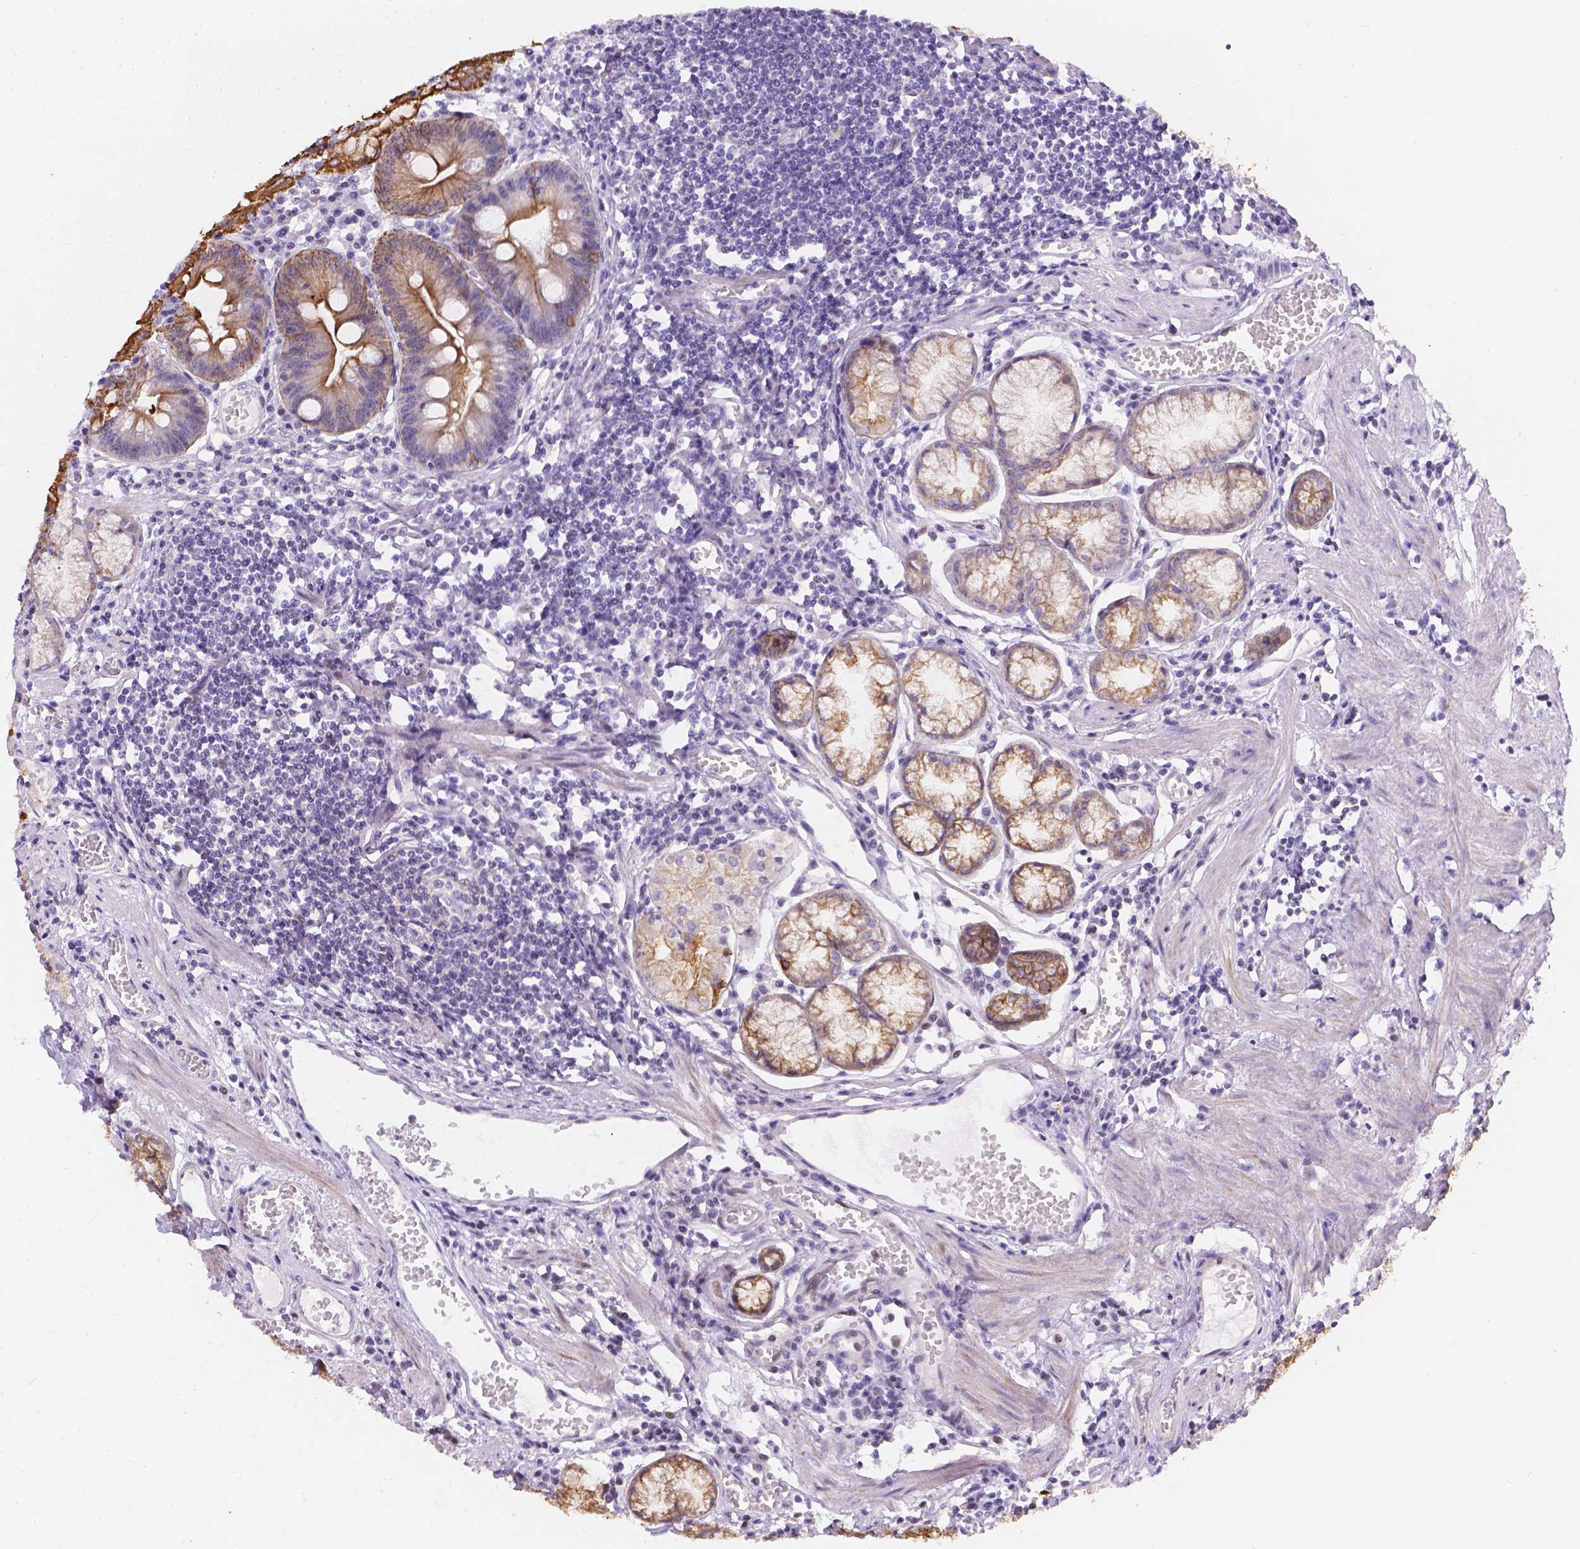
{"staining": {"intensity": "strong", "quantity": "25%-75%", "location": "cytoplasmic/membranous"}, "tissue": "stomach", "cell_type": "Glandular cells", "image_type": "normal", "snomed": [{"axis": "morphology", "description": "Normal tissue, NOS"}, {"axis": "topography", "description": "Stomach"}], "caption": "Protein staining demonstrates strong cytoplasmic/membranous expression in approximately 25%-75% of glandular cells in normal stomach. (DAB IHC, brown staining for protein, blue staining for nuclei).", "gene": "DMWD", "patient": {"sex": "male", "age": 55}}